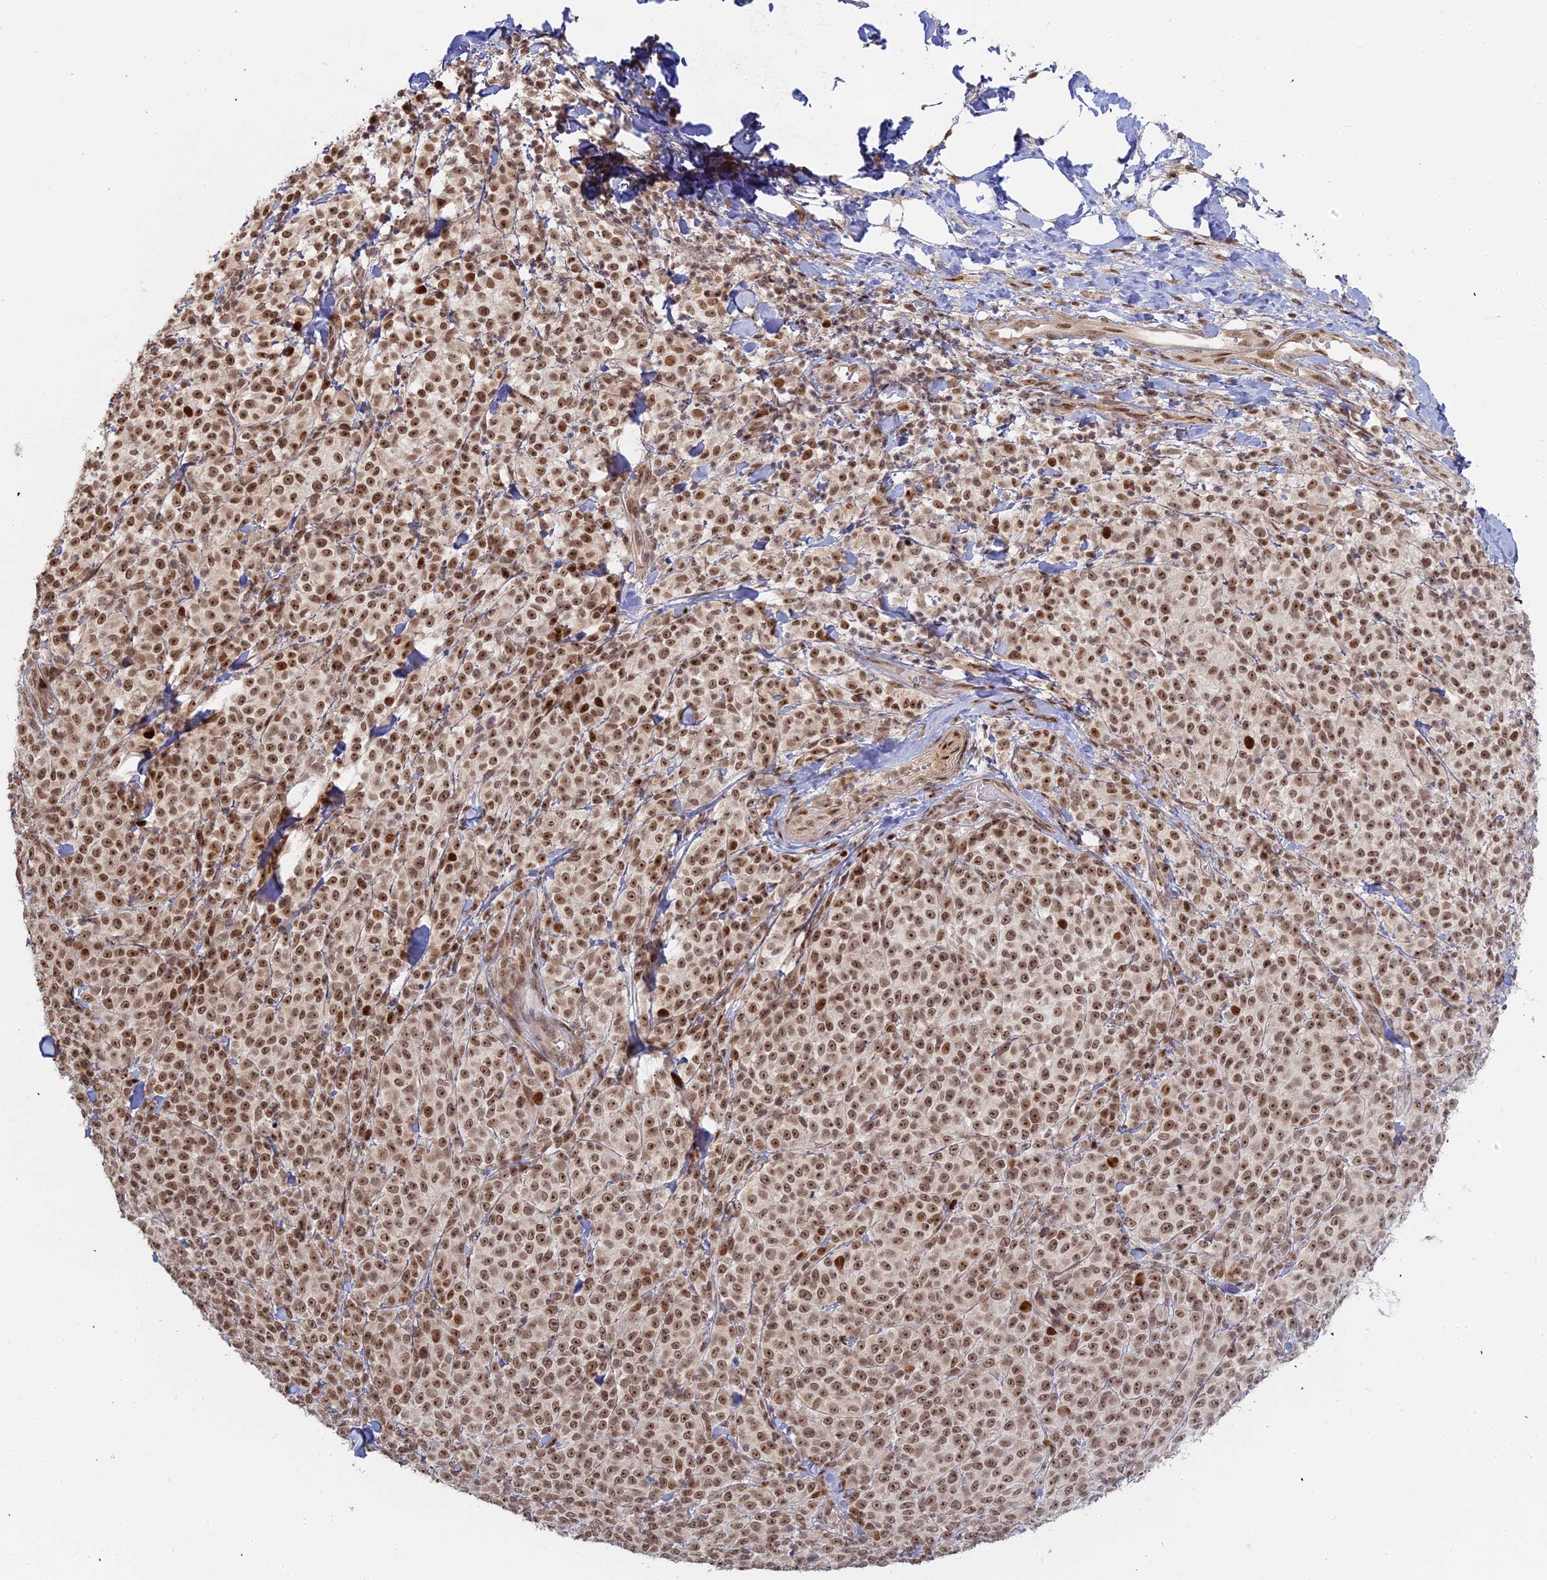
{"staining": {"intensity": "moderate", "quantity": ">75%", "location": "nuclear"}, "tissue": "melanoma", "cell_type": "Tumor cells", "image_type": "cancer", "snomed": [{"axis": "morphology", "description": "Normal tissue, NOS"}, {"axis": "morphology", "description": "Malignant melanoma, NOS"}, {"axis": "topography", "description": "Skin"}], "caption": "This histopathology image displays IHC staining of human melanoma, with medium moderate nuclear expression in approximately >75% of tumor cells.", "gene": "ABCA2", "patient": {"sex": "female", "age": 34}}